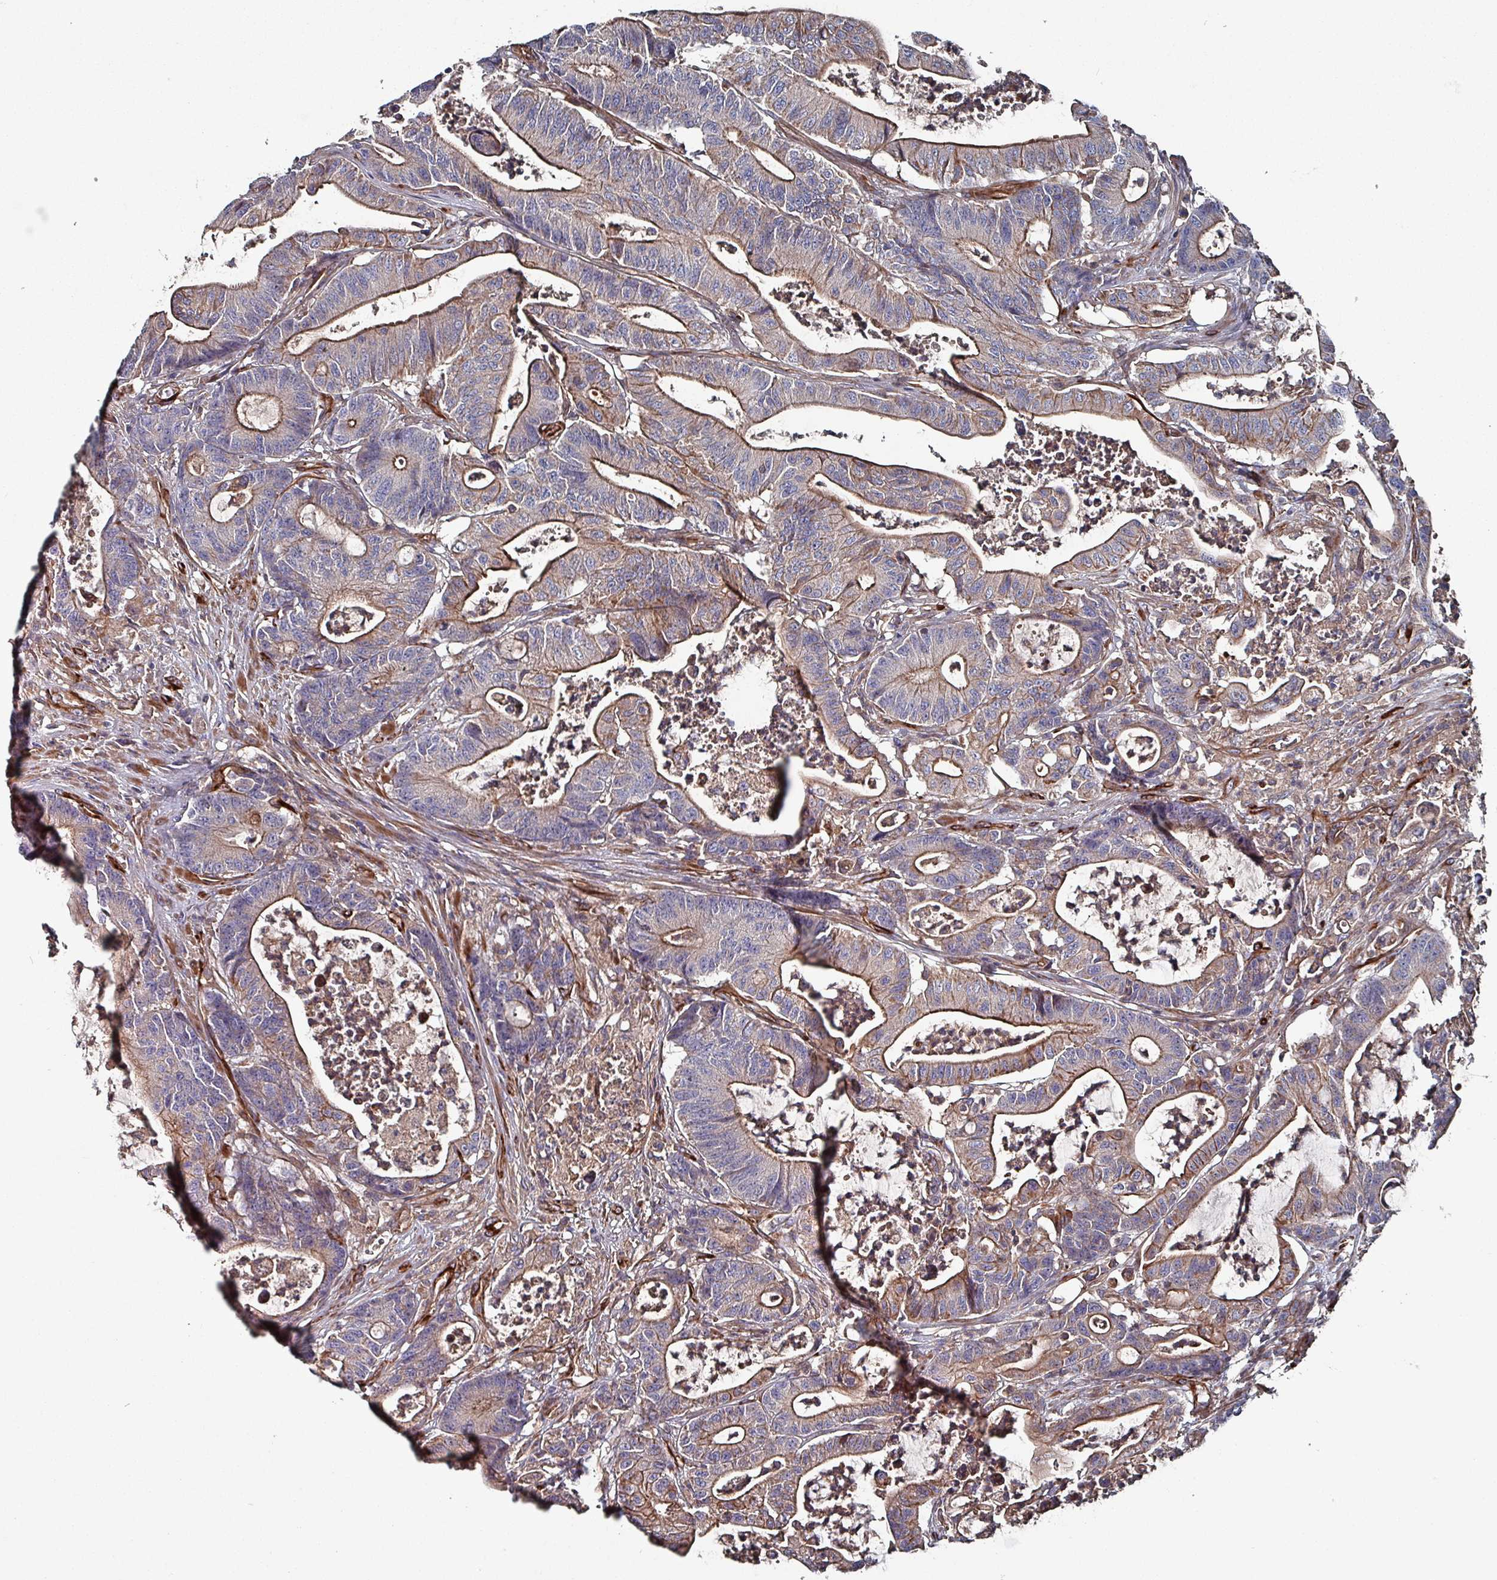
{"staining": {"intensity": "moderate", "quantity": "25%-75%", "location": "cytoplasmic/membranous"}, "tissue": "colorectal cancer", "cell_type": "Tumor cells", "image_type": "cancer", "snomed": [{"axis": "morphology", "description": "Adenocarcinoma, NOS"}, {"axis": "topography", "description": "Colon"}], "caption": "A high-resolution photomicrograph shows immunohistochemistry (IHC) staining of adenocarcinoma (colorectal), which displays moderate cytoplasmic/membranous expression in about 25%-75% of tumor cells.", "gene": "ANO10", "patient": {"sex": "female", "age": 84}}